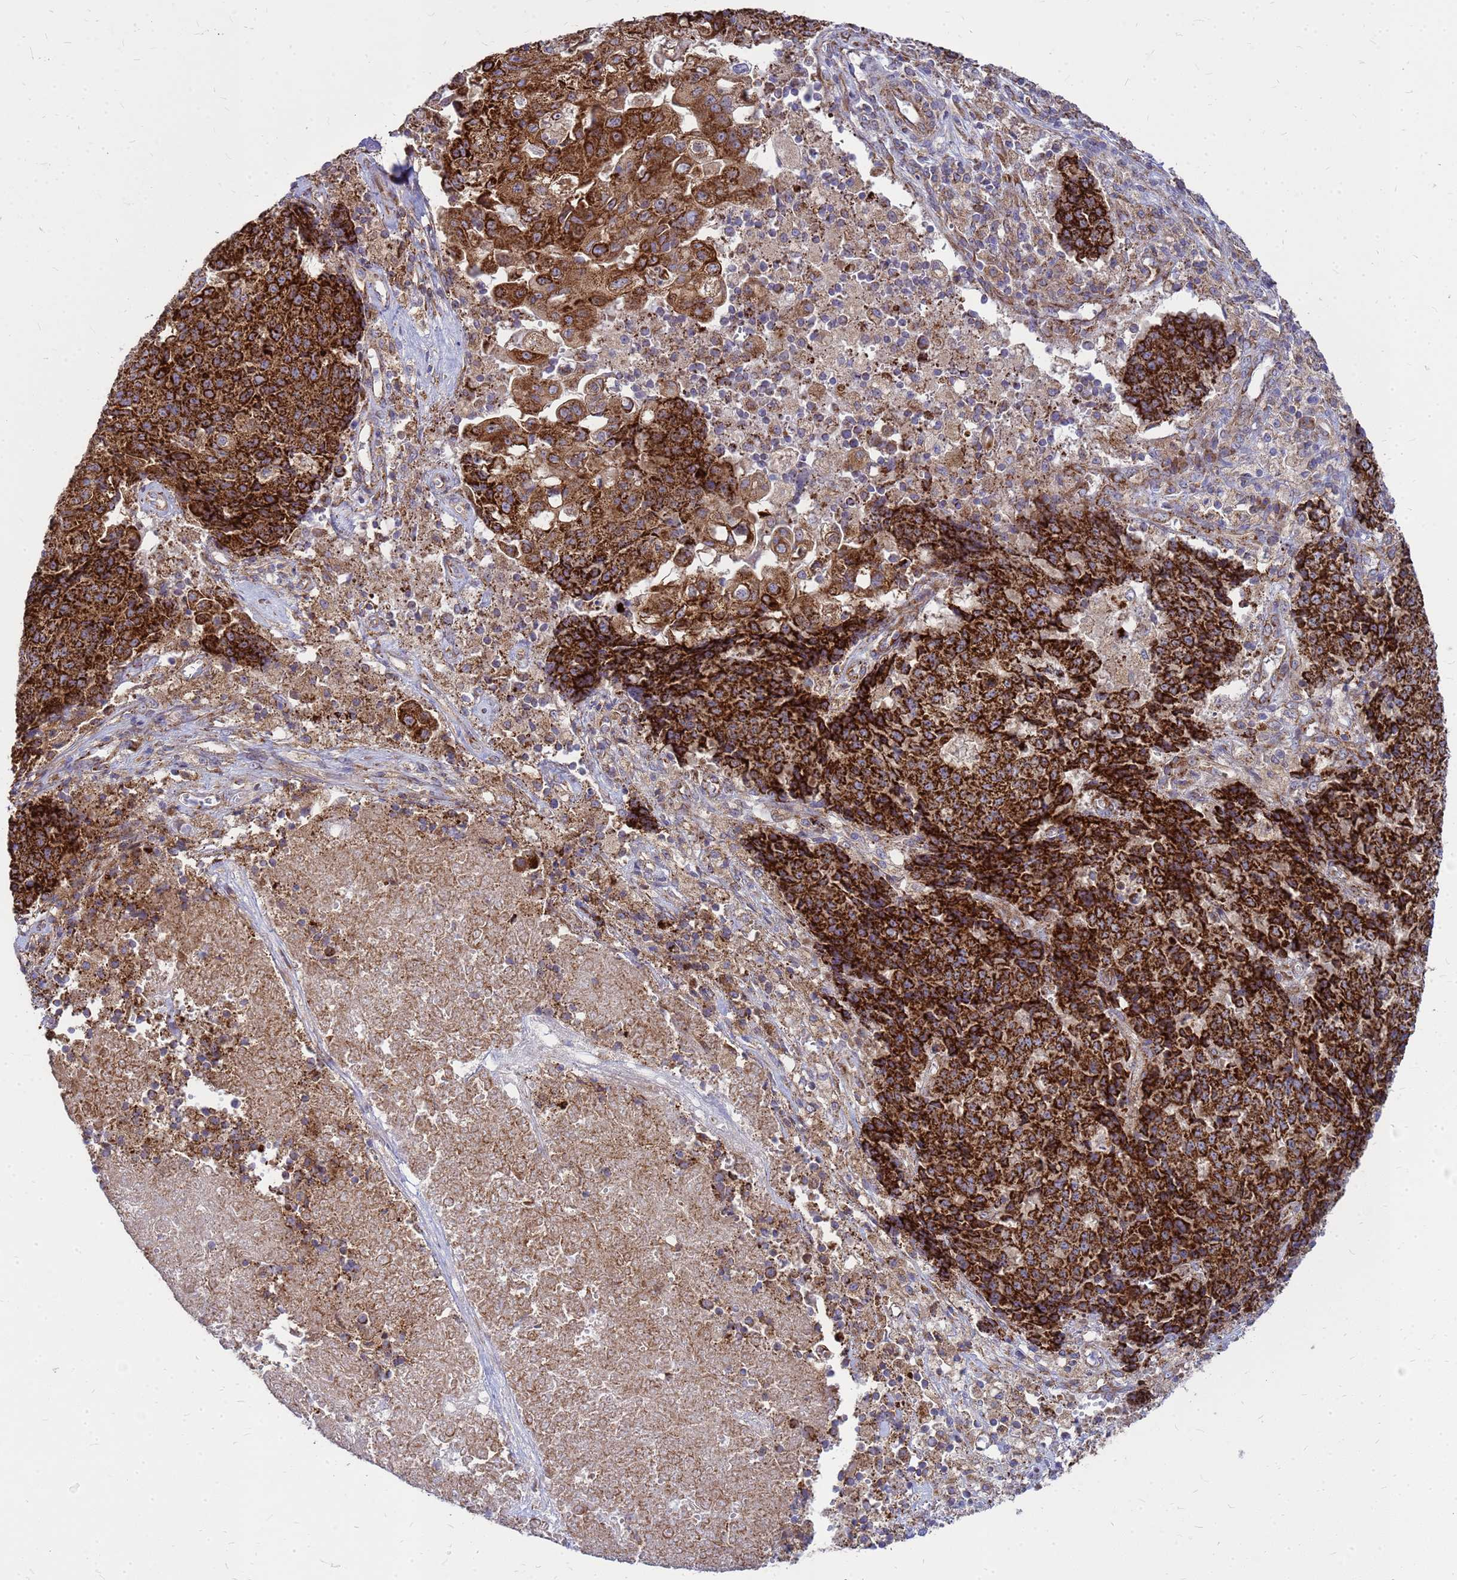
{"staining": {"intensity": "strong", "quantity": ">75%", "location": "cytoplasmic/membranous"}, "tissue": "ovarian cancer", "cell_type": "Tumor cells", "image_type": "cancer", "snomed": [{"axis": "morphology", "description": "Carcinoma, endometroid"}, {"axis": "topography", "description": "Ovary"}], "caption": "IHC (DAB (3,3'-diaminobenzidine)) staining of human ovarian cancer displays strong cytoplasmic/membranous protein positivity in about >75% of tumor cells.", "gene": "FSTL4", "patient": {"sex": "female", "age": 42}}